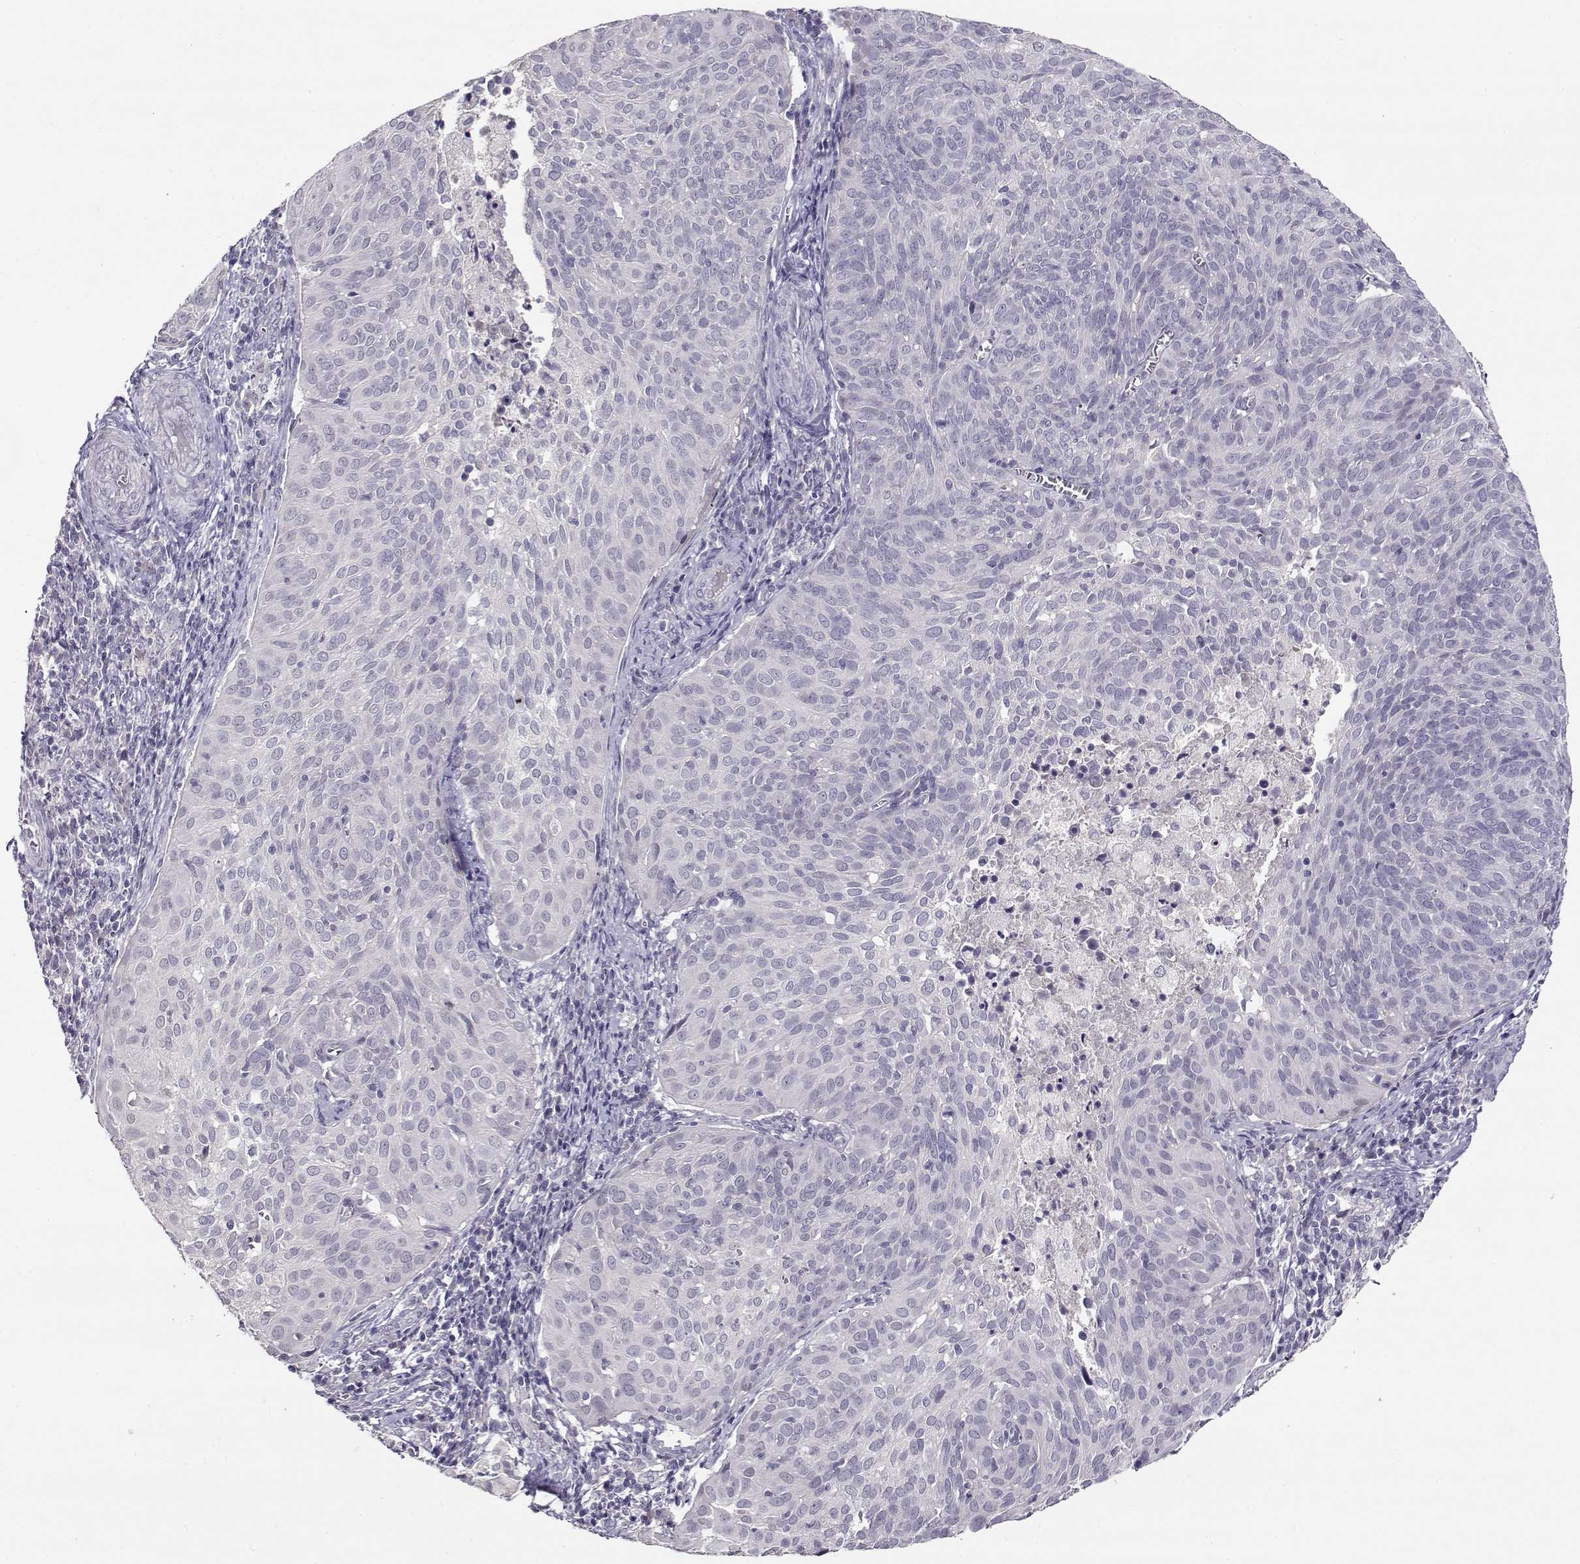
{"staining": {"intensity": "negative", "quantity": "none", "location": "none"}, "tissue": "cervical cancer", "cell_type": "Tumor cells", "image_type": "cancer", "snomed": [{"axis": "morphology", "description": "Squamous cell carcinoma, NOS"}, {"axis": "topography", "description": "Cervix"}], "caption": "High power microscopy histopathology image of an IHC histopathology image of cervical cancer (squamous cell carcinoma), revealing no significant expression in tumor cells. (DAB (3,3'-diaminobenzidine) IHC visualized using brightfield microscopy, high magnification).", "gene": "RHOXF2", "patient": {"sex": "female", "age": 39}}